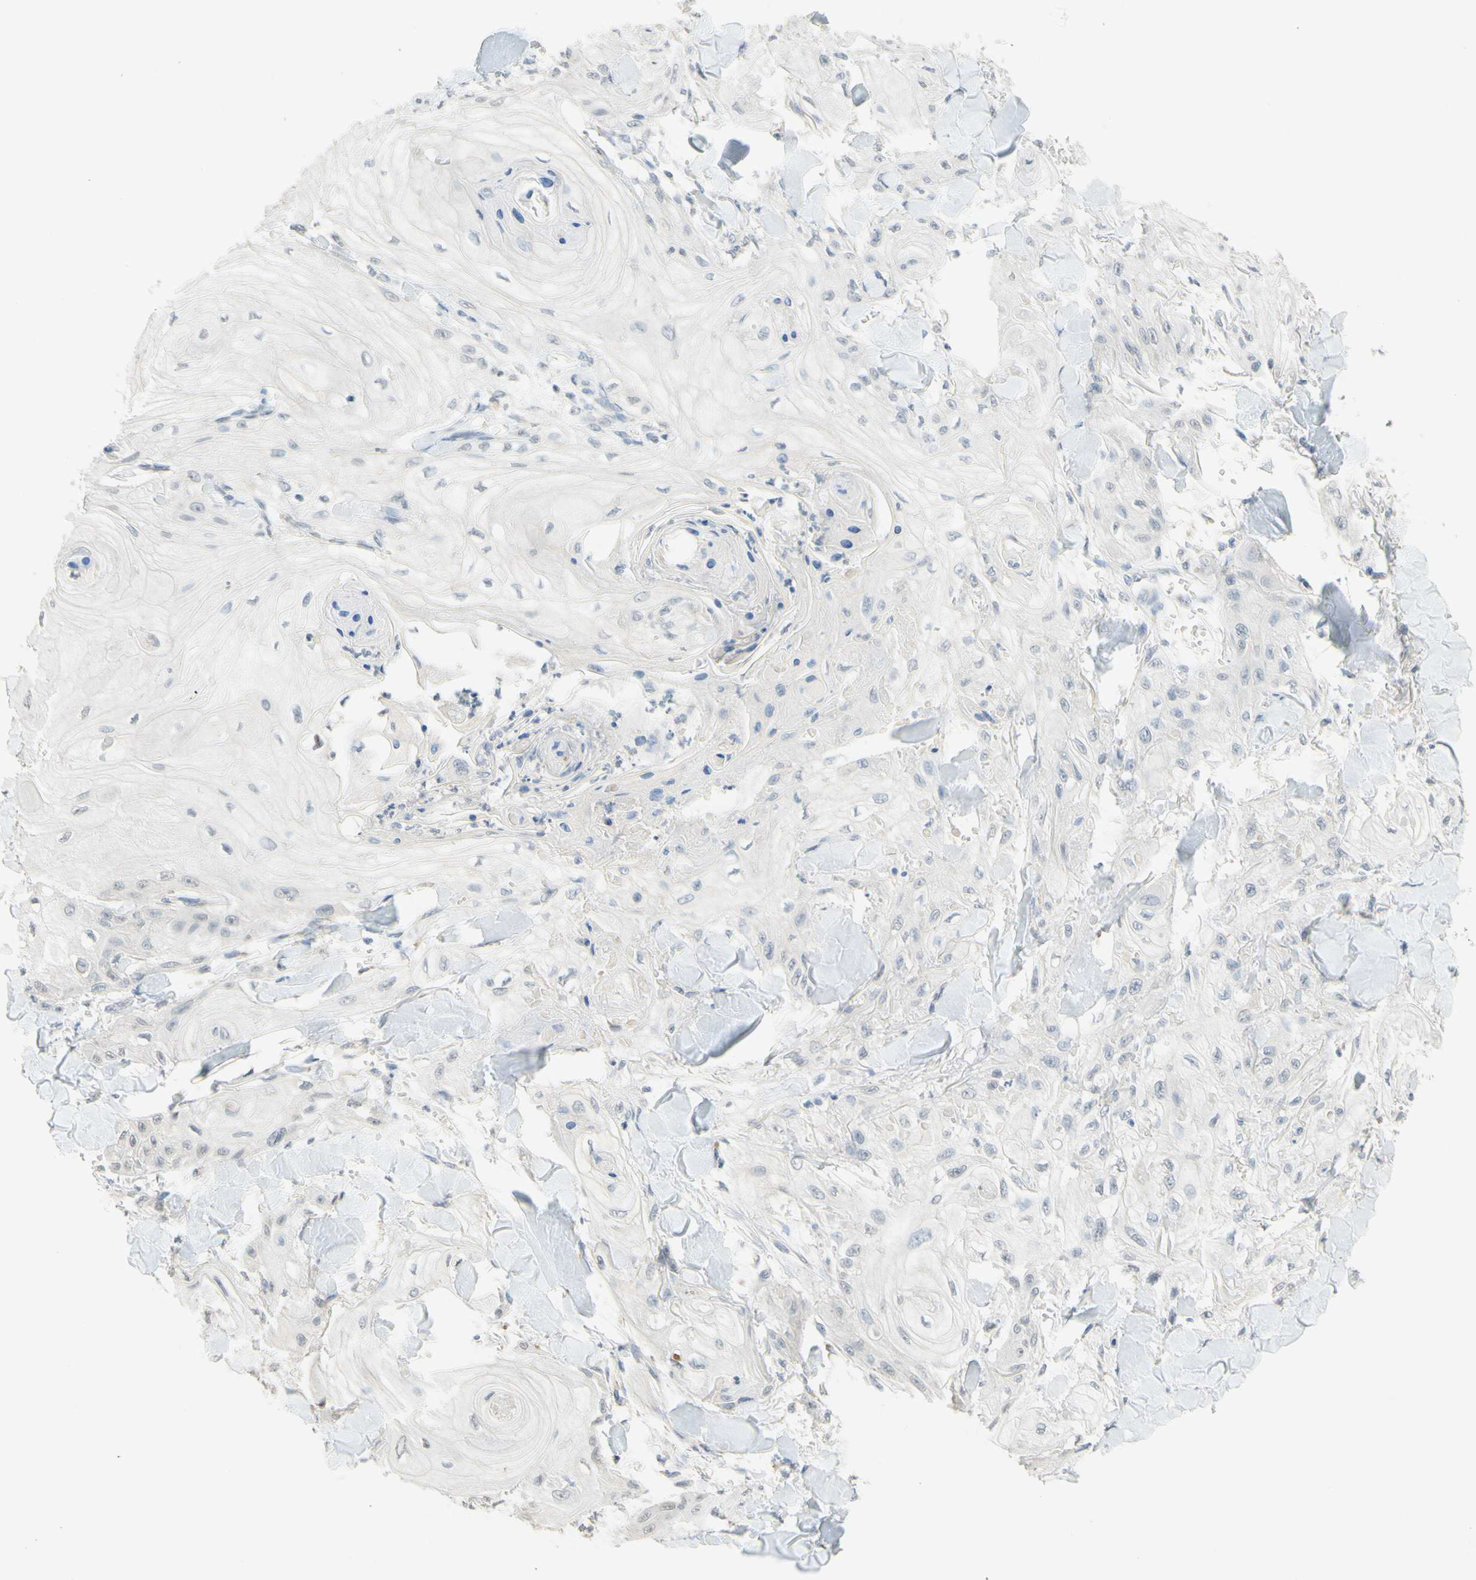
{"staining": {"intensity": "negative", "quantity": "none", "location": "none"}, "tissue": "skin cancer", "cell_type": "Tumor cells", "image_type": "cancer", "snomed": [{"axis": "morphology", "description": "Squamous cell carcinoma, NOS"}, {"axis": "topography", "description": "Skin"}], "caption": "Human squamous cell carcinoma (skin) stained for a protein using IHC exhibits no positivity in tumor cells.", "gene": "MAG", "patient": {"sex": "male", "age": 74}}